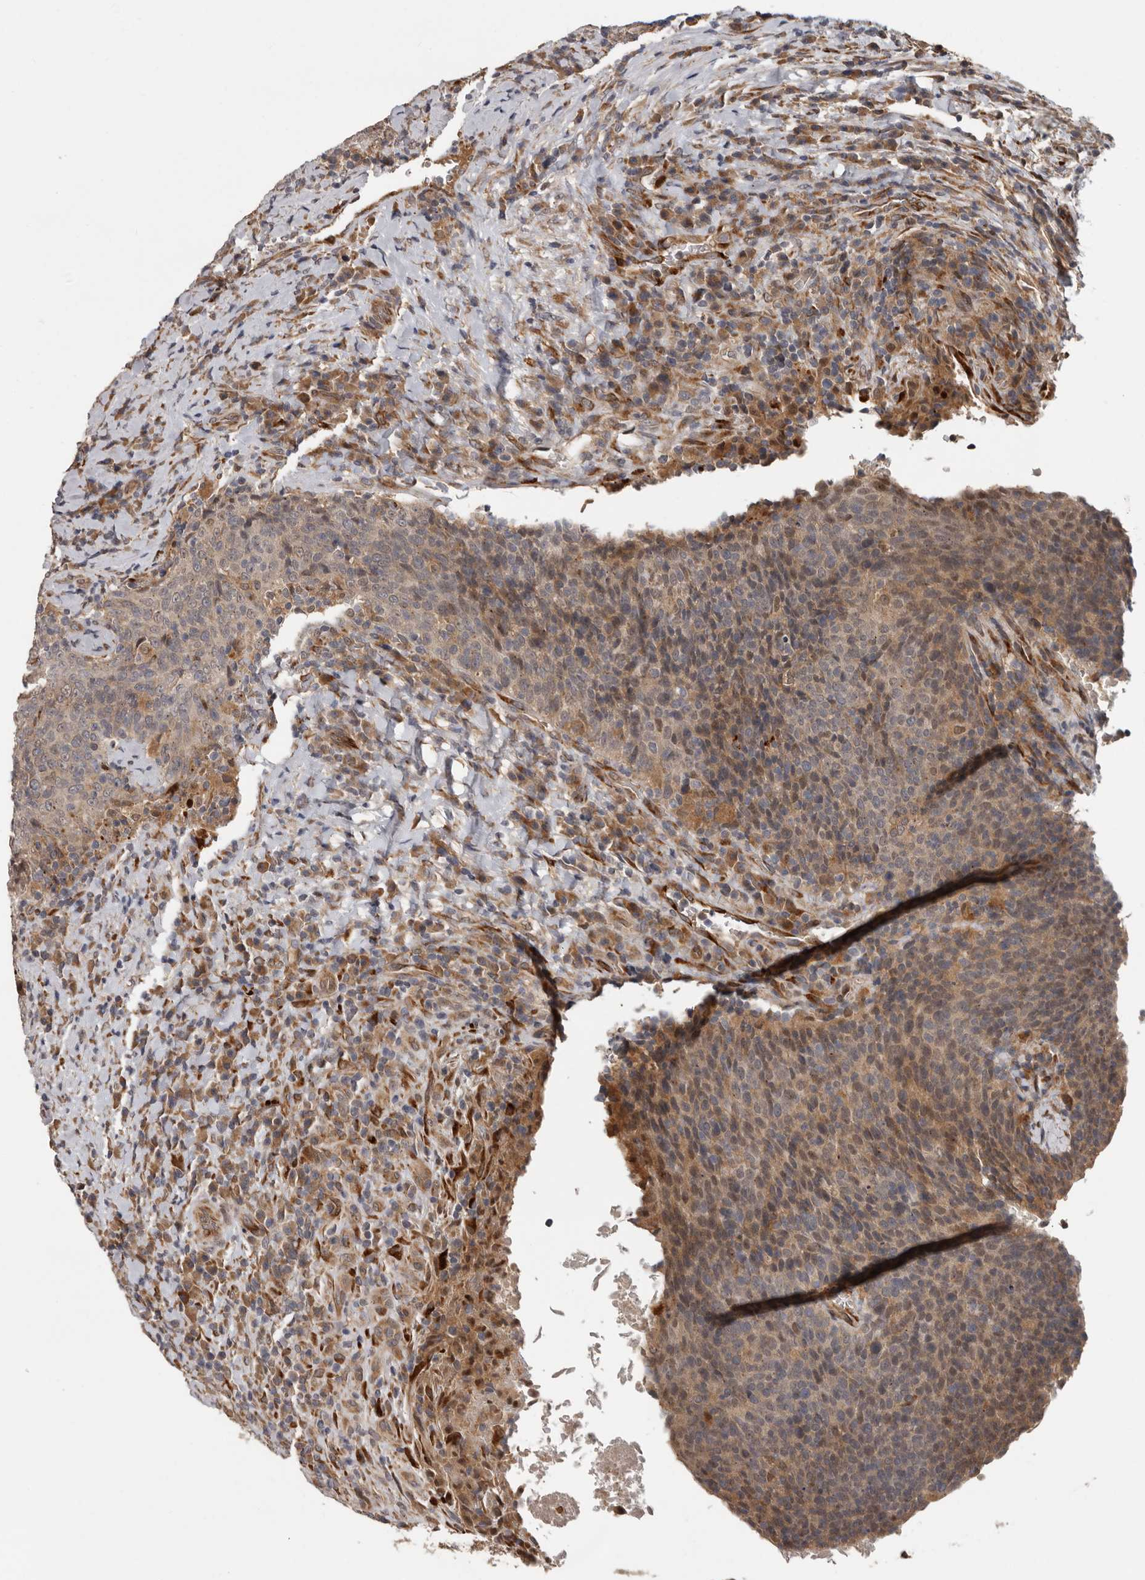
{"staining": {"intensity": "weak", "quantity": "25%-75%", "location": "cytoplasmic/membranous"}, "tissue": "head and neck cancer", "cell_type": "Tumor cells", "image_type": "cancer", "snomed": [{"axis": "morphology", "description": "Squamous cell carcinoma, NOS"}, {"axis": "morphology", "description": "Squamous cell carcinoma, metastatic, NOS"}, {"axis": "topography", "description": "Lymph node"}, {"axis": "topography", "description": "Head-Neck"}], "caption": "High-magnification brightfield microscopy of head and neck squamous cell carcinoma stained with DAB (brown) and counterstained with hematoxylin (blue). tumor cells exhibit weak cytoplasmic/membranous staining is seen in approximately25%-75% of cells. (brown staining indicates protein expression, while blue staining denotes nuclei).", "gene": "MTF1", "patient": {"sex": "male", "age": 62}}